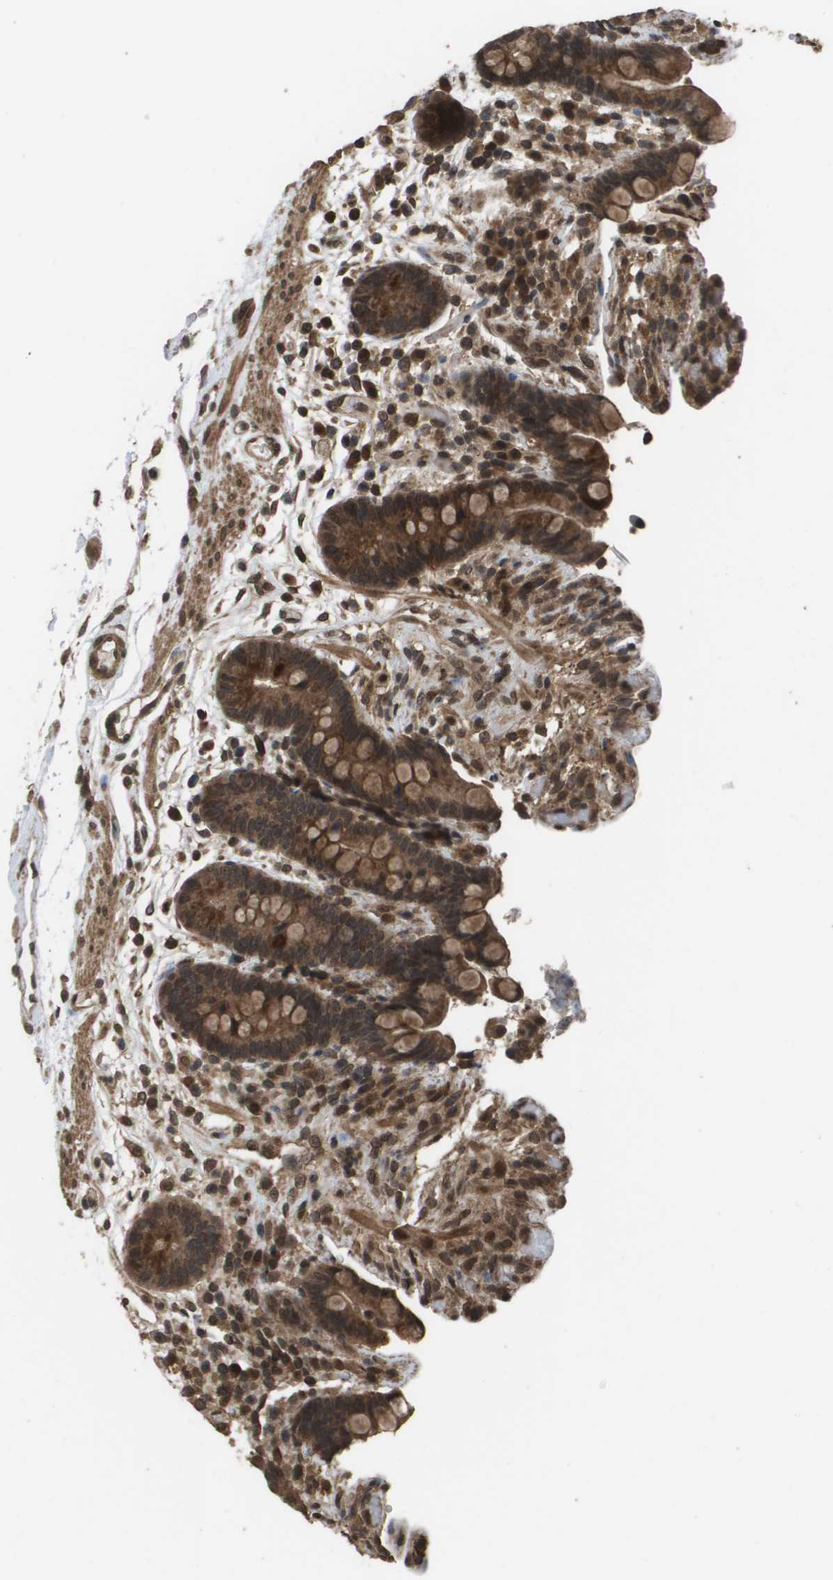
{"staining": {"intensity": "moderate", "quantity": ">75%", "location": "cytoplasmic/membranous"}, "tissue": "colon", "cell_type": "Endothelial cells", "image_type": "normal", "snomed": [{"axis": "morphology", "description": "Normal tissue, NOS"}, {"axis": "topography", "description": "Colon"}], "caption": "Brown immunohistochemical staining in normal colon reveals moderate cytoplasmic/membranous positivity in approximately >75% of endothelial cells.", "gene": "AXIN2", "patient": {"sex": "male", "age": 73}}